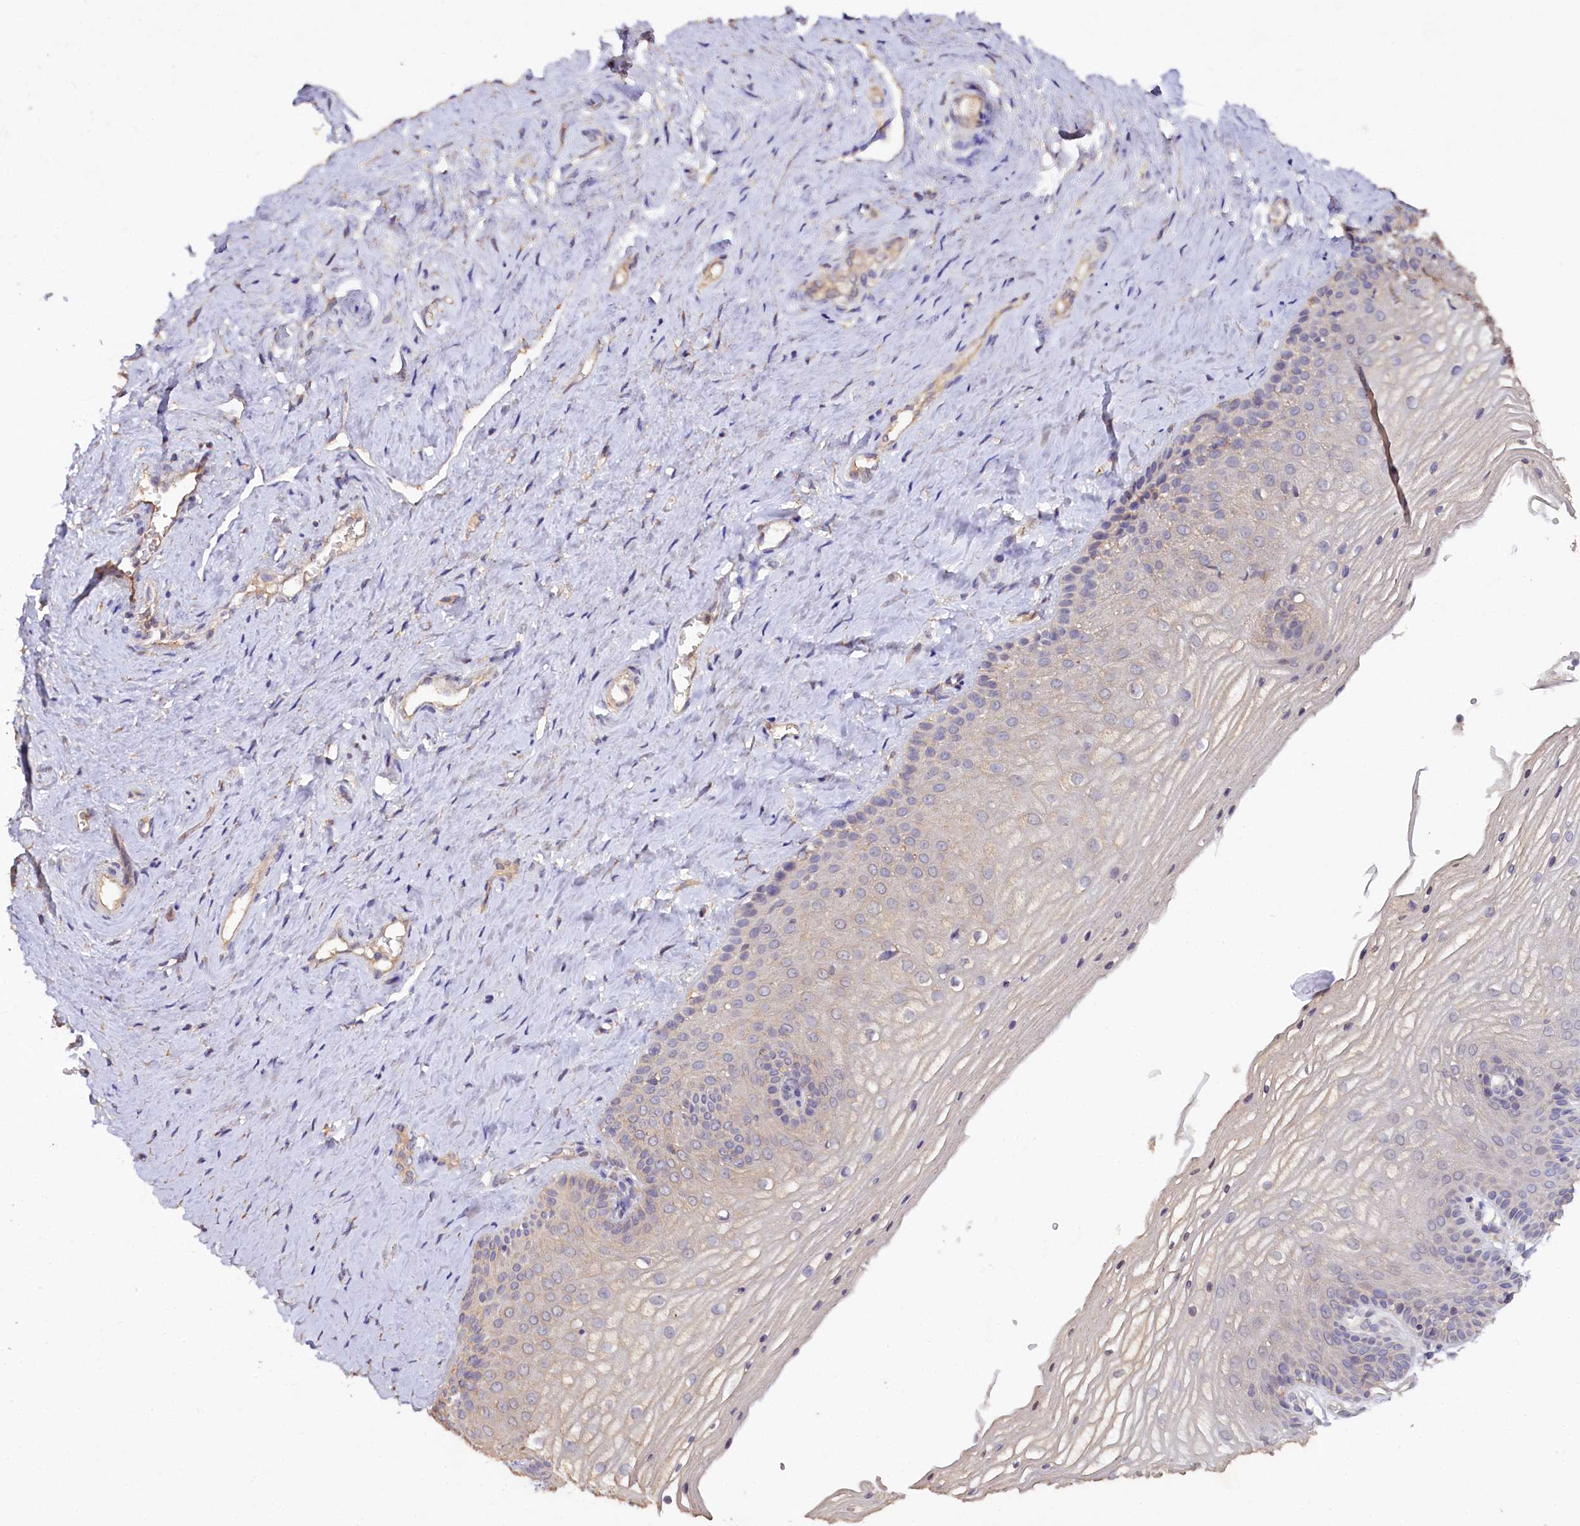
{"staining": {"intensity": "negative", "quantity": "none", "location": "none"}, "tissue": "vagina", "cell_type": "Squamous epithelial cells", "image_type": "normal", "snomed": [{"axis": "morphology", "description": "Normal tissue, NOS"}, {"axis": "topography", "description": "Vagina"}, {"axis": "topography", "description": "Cervix"}], "caption": "Photomicrograph shows no protein positivity in squamous epithelial cells of normal vagina.", "gene": "ETFBKMT", "patient": {"sex": "female", "age": 40}}